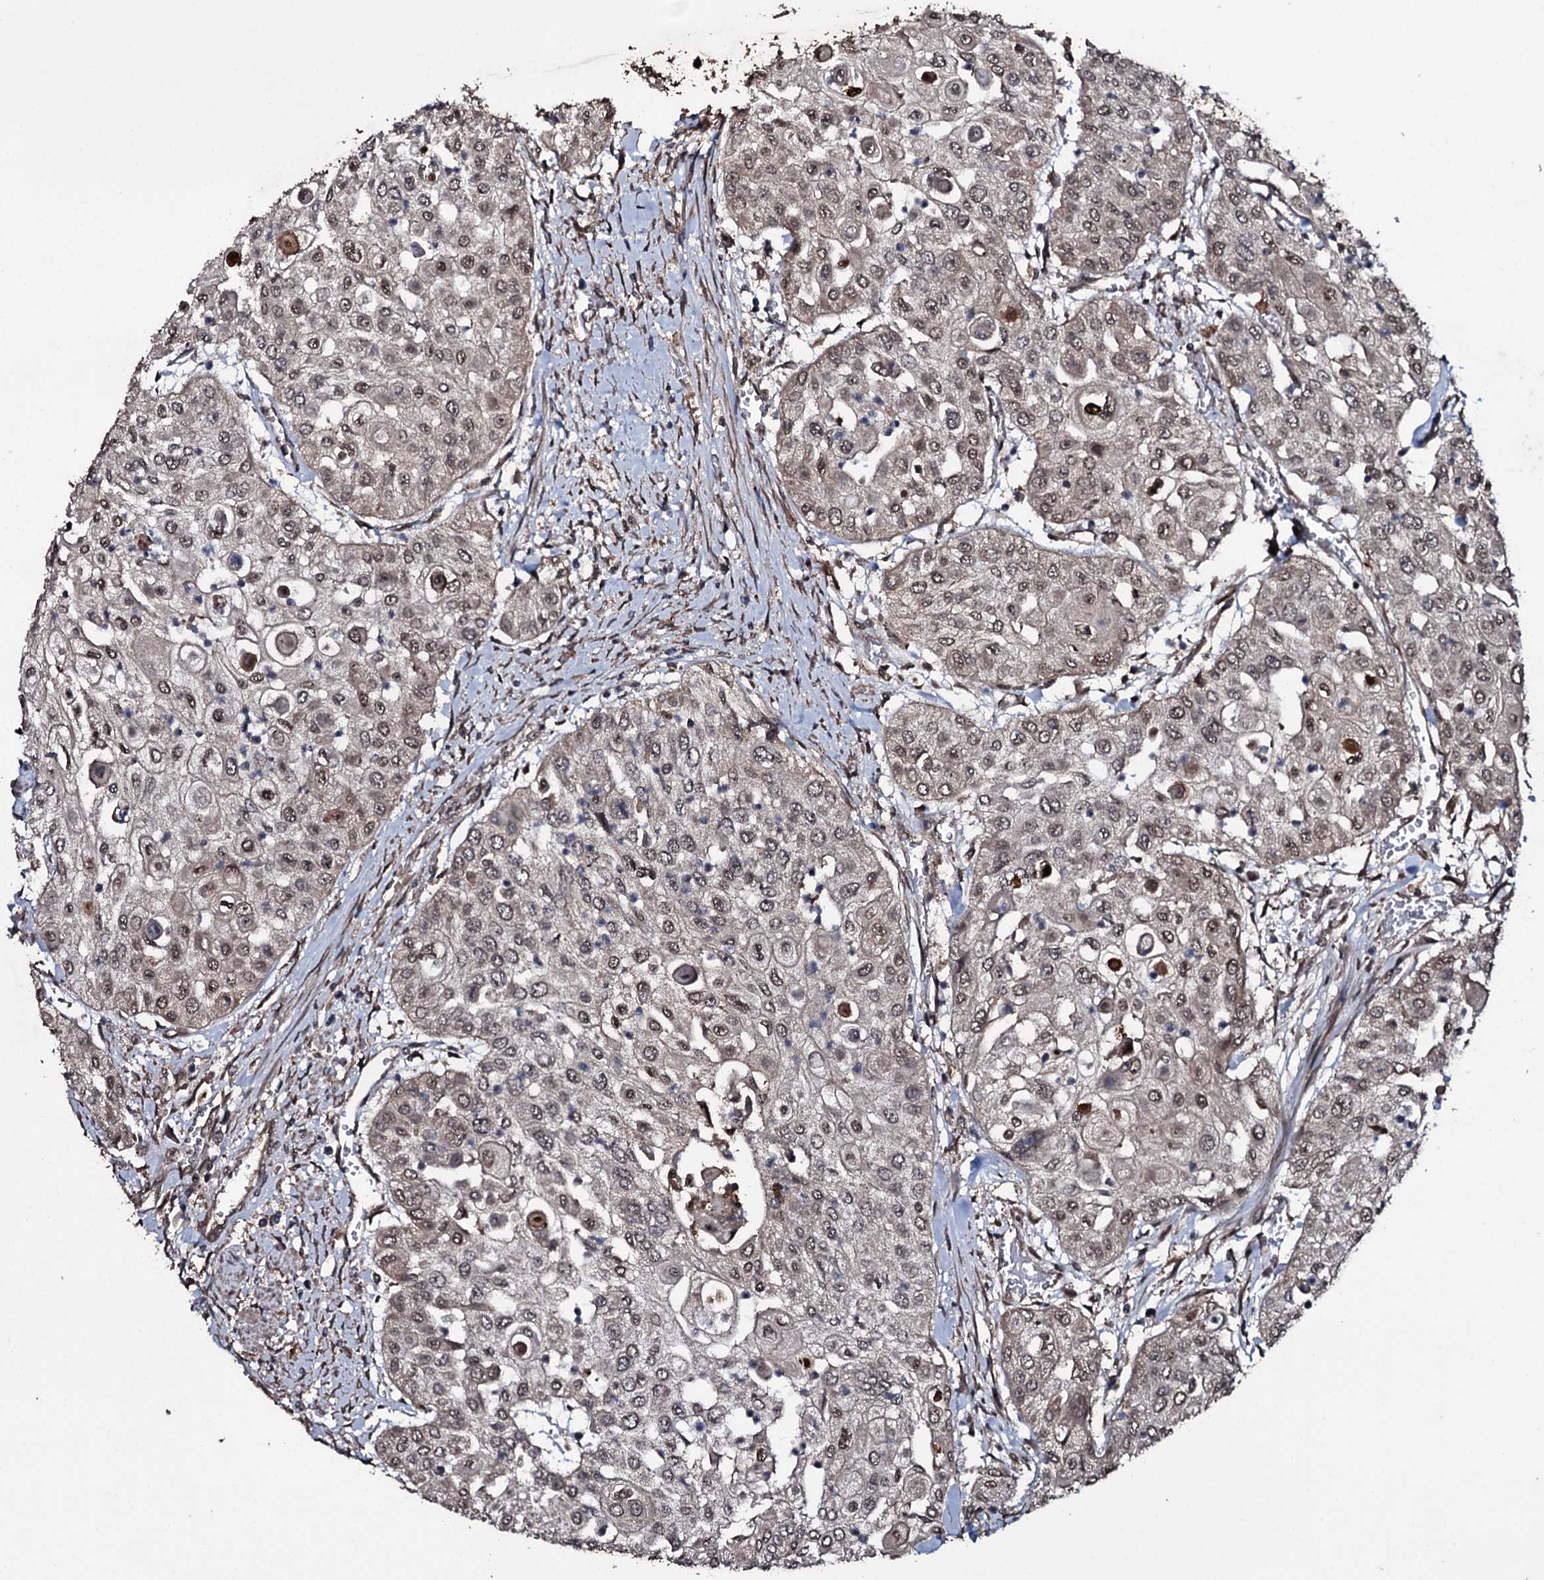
{"staining": {"intensity": "weak", "quantity": ">75%", "location": "nuclear"}, "tissue": "urothelial cancer", "cell_type": "Tumor cells", "image_type": "cancer", "snomed": [{"axis": "morphology", "description": "Urothelial carcinoma, High grade"}, {"axis": "topography", "description": "Urinary bladder"}], "caption": "This photomicrograph demonstrates immunohistochemistry staining of urothelial carcinoma (high-grade), with low weak nuclear staining in approximately >75% of tumor cells.", "gene": "MRPS31", "patient": {"sex": "female", "age": 79}}